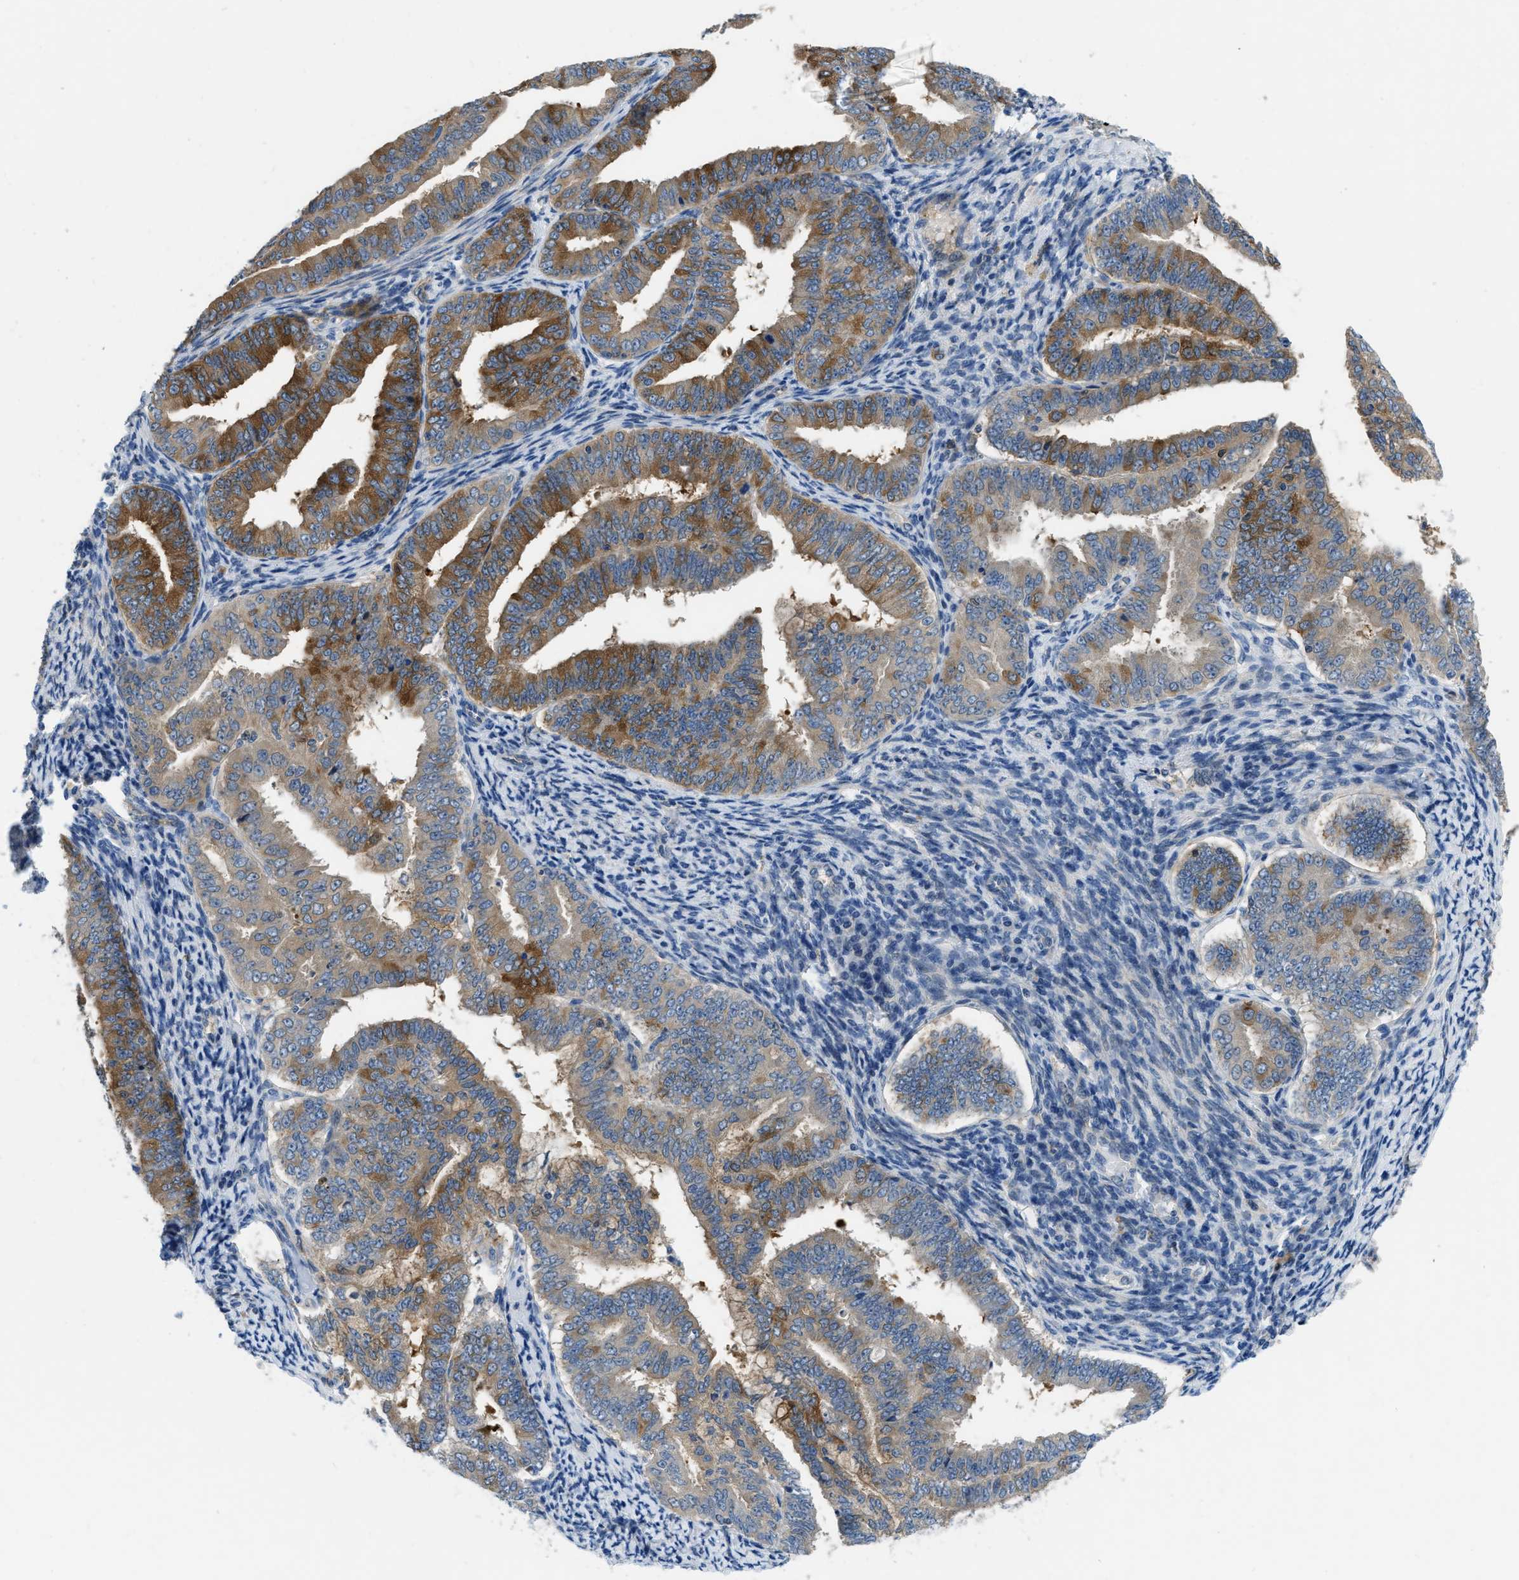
{"staining": {"intensity": "strong", "quantity": "<25%", "location": "cytoplasmic/membranous"}, "tissue": "endometrial cancer", "cell_type": "Tumor cells", "image_type": "cancer", "snomed": [{"axis": "morphology", "description": "Adenocarcinoma, NOS"}, {"axis": "topography", "description": "Endometrium"}], "caption": "The photomicrograph exhibits a brown stain indicating the presence of a protein in the cytoplasmic/membranous of tumor cells in endometrial adenocarcinoma.", "gene": "PFKP", "patient": {"sex": "female", "age": 63}}